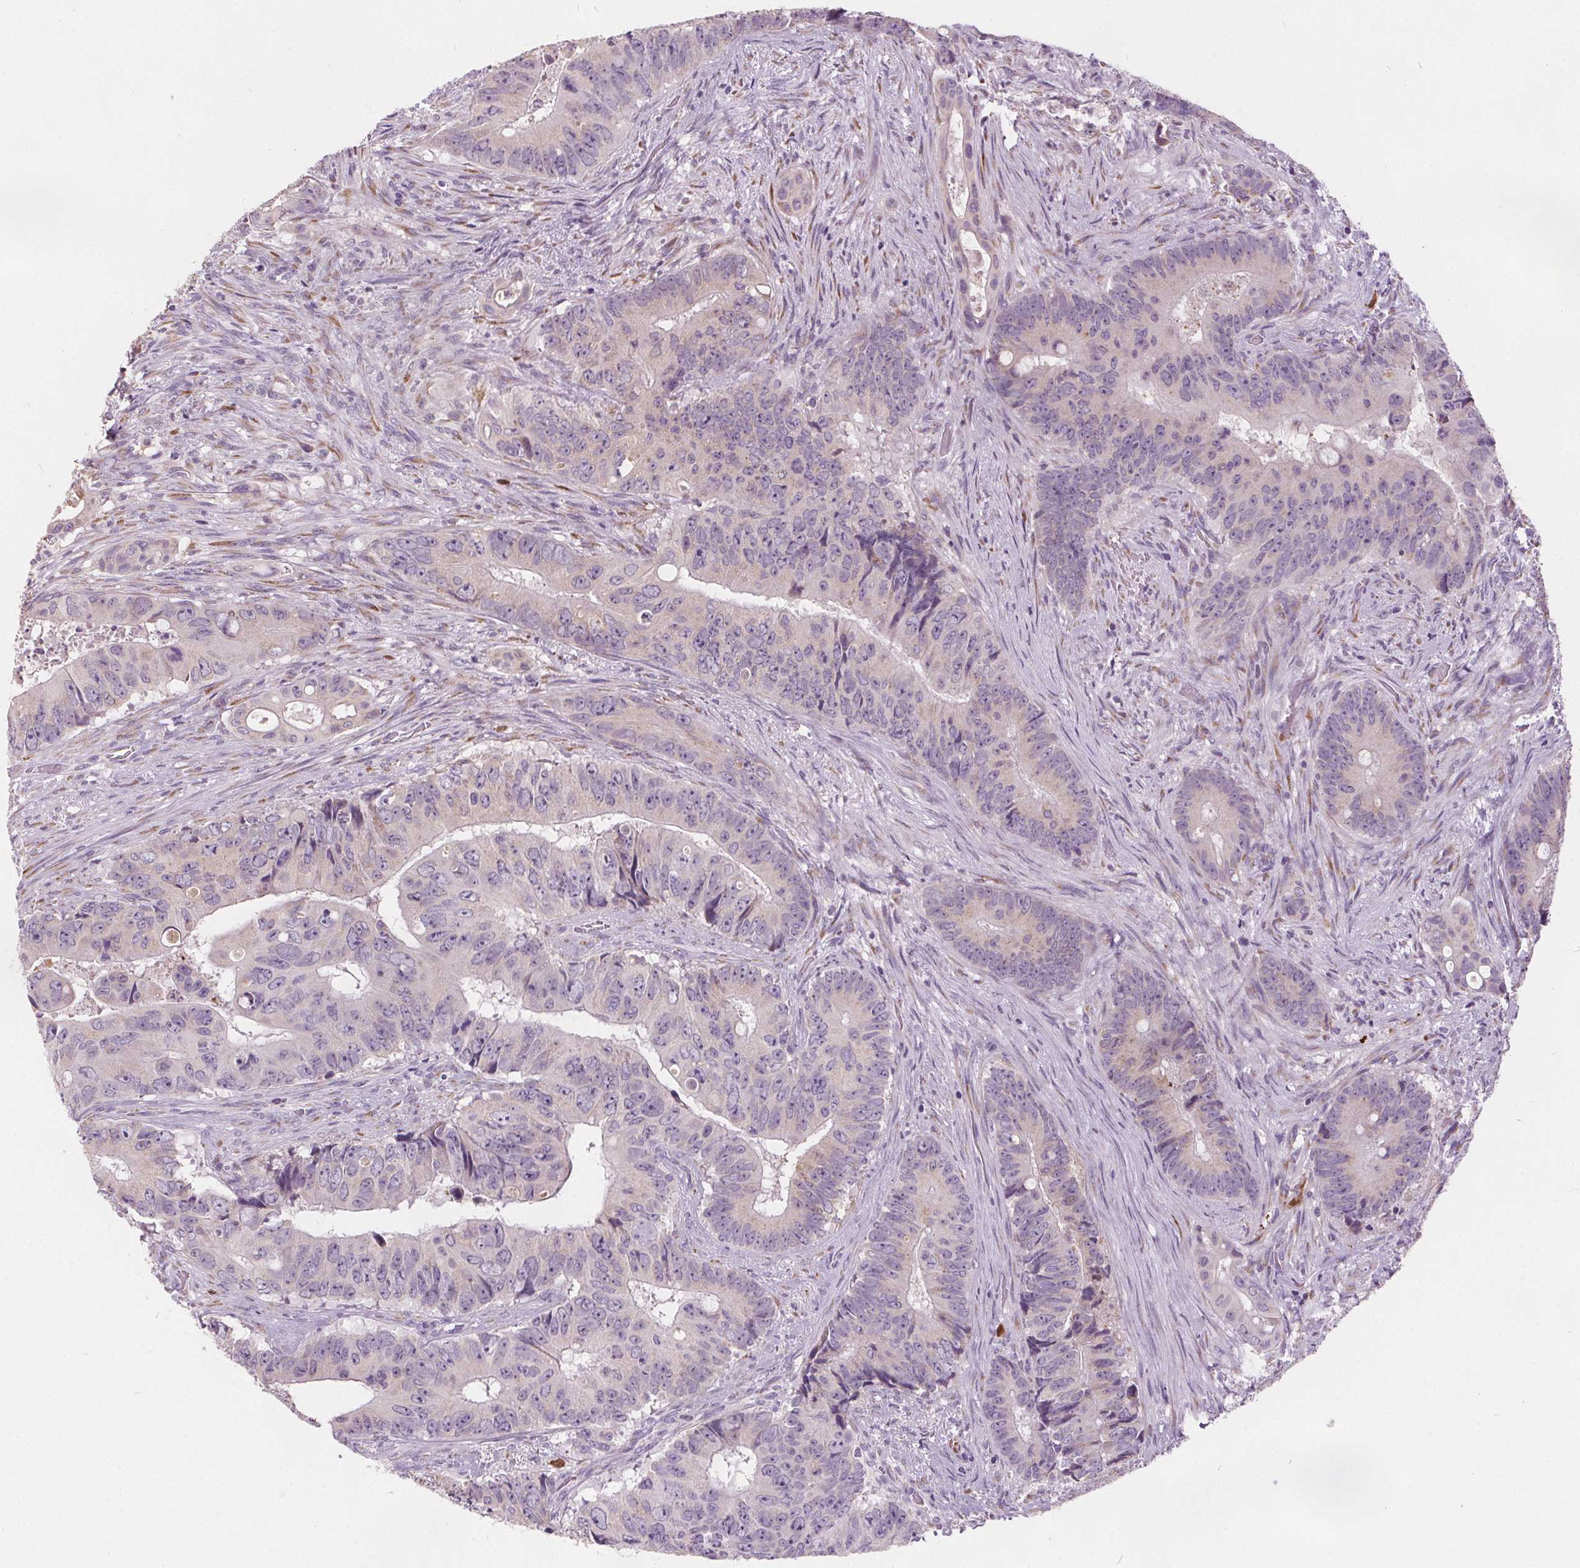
{"staining": {"intensity": "negative", "quantity": "none", "location": "none"}, "tissue": "colorectal cancer", "cell_type": "Tumor cells", "image_type": "cancer", "snomed": [{"axis": "morphology", "description": "Adenocarcinoma, NOS"}, {"axis": "topography", "description": "Rectum"}], "caption": "The photomicrograph shows no staining of tumor cells in adenocarcinoma (colorectal).", "gene": "ACOX2", "patient": {"sex": "male", "age": 78}}